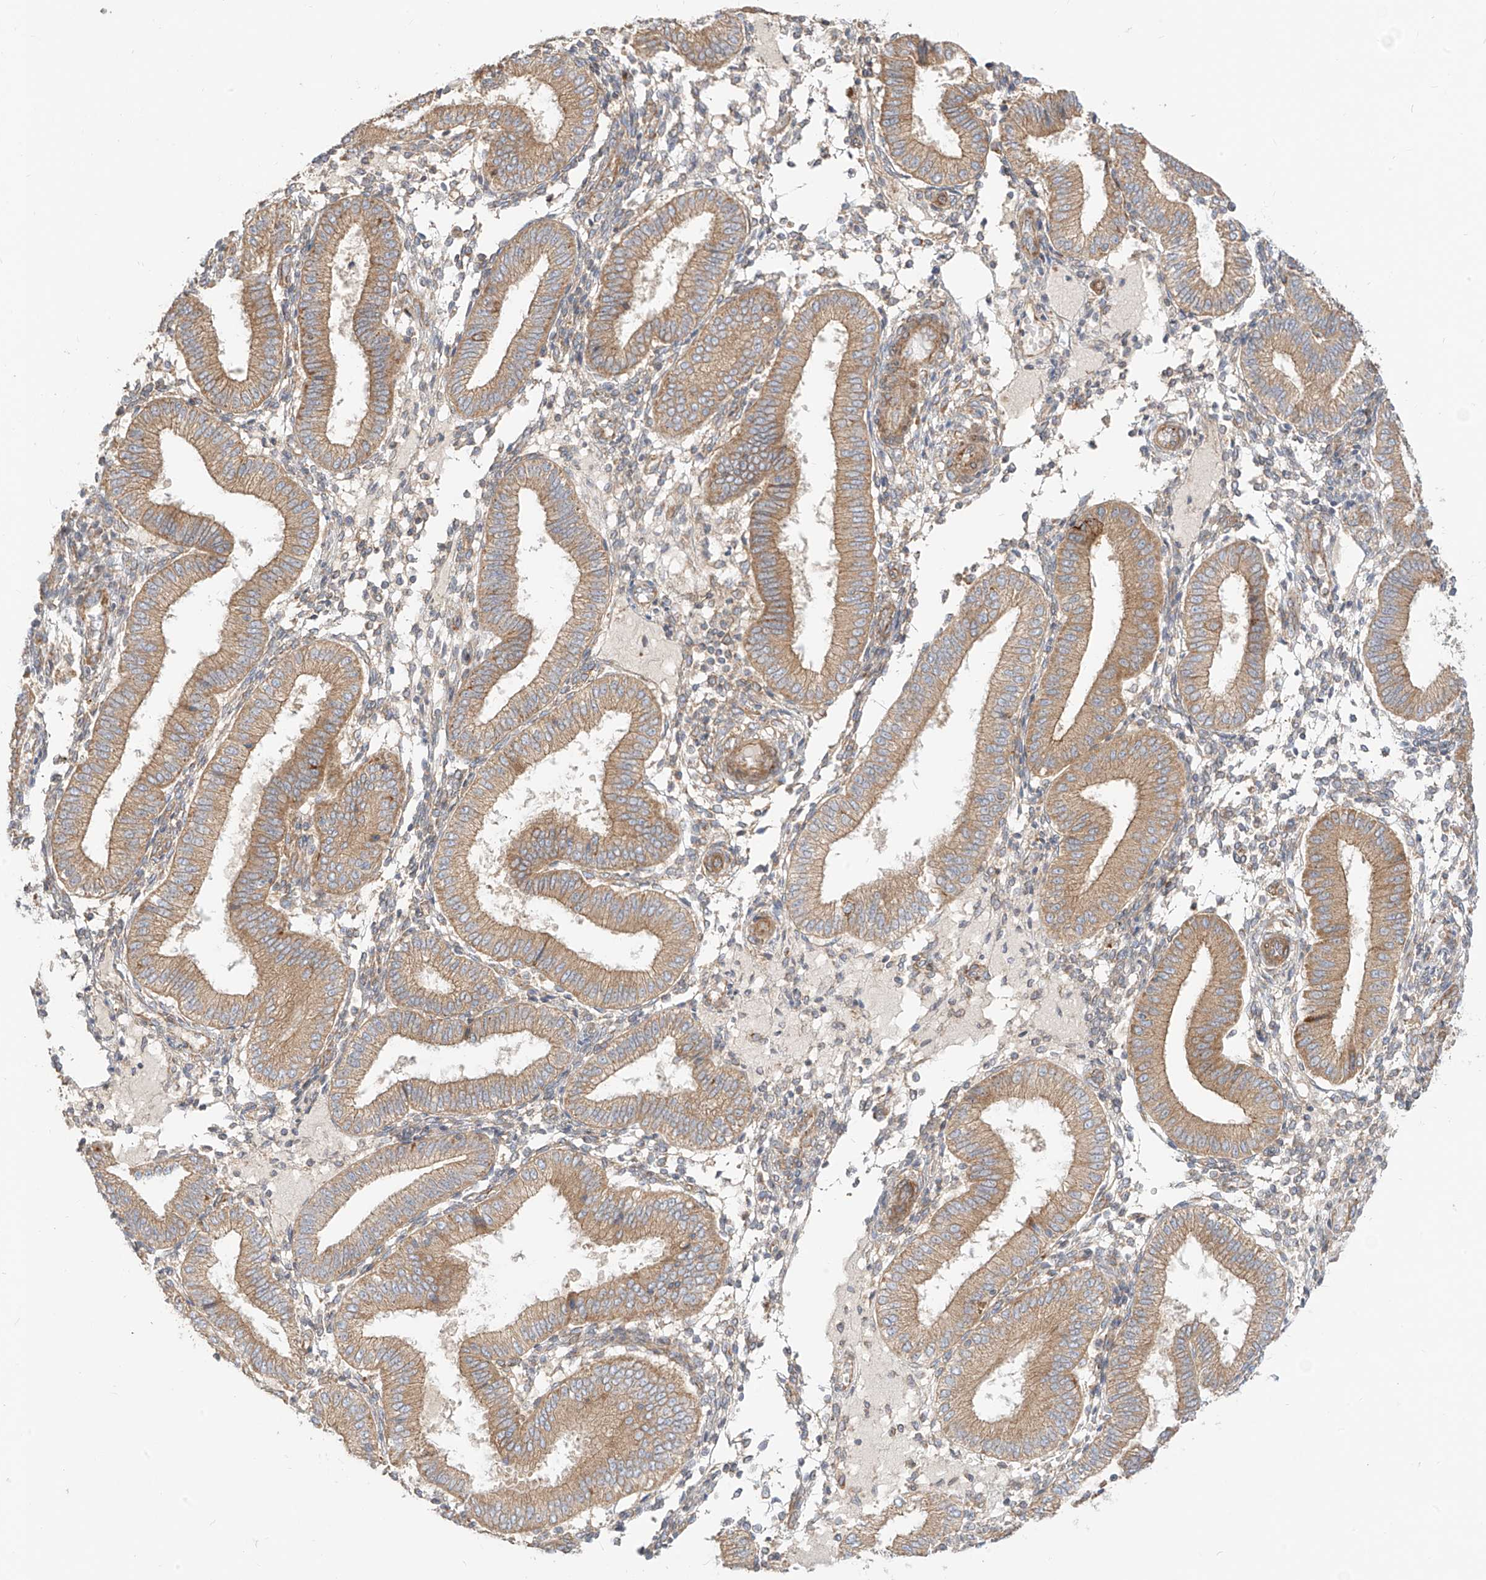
{"staining": {"intensity": "moderate", "quantity": "<25%", "location": "cytoplasmic/membranous"}, "tissue": "endometrium", "cell_type": "Cells in endometrial stroma", "image_type": "normal", "snomed": [{"axis": "morphology", "description": "Normal tissue, NOS"}, {"axis": "topography", "description": "Endometrium"}], "caption": "Immunohistochemical staining of unremarkable human endometrium displays low levels of moderate cytoplasmic/membranous positivity in about <25% of cells in endometrial stroma.", "gene": "PLCL1", "patient": {"sex": "female", "age": 39}}